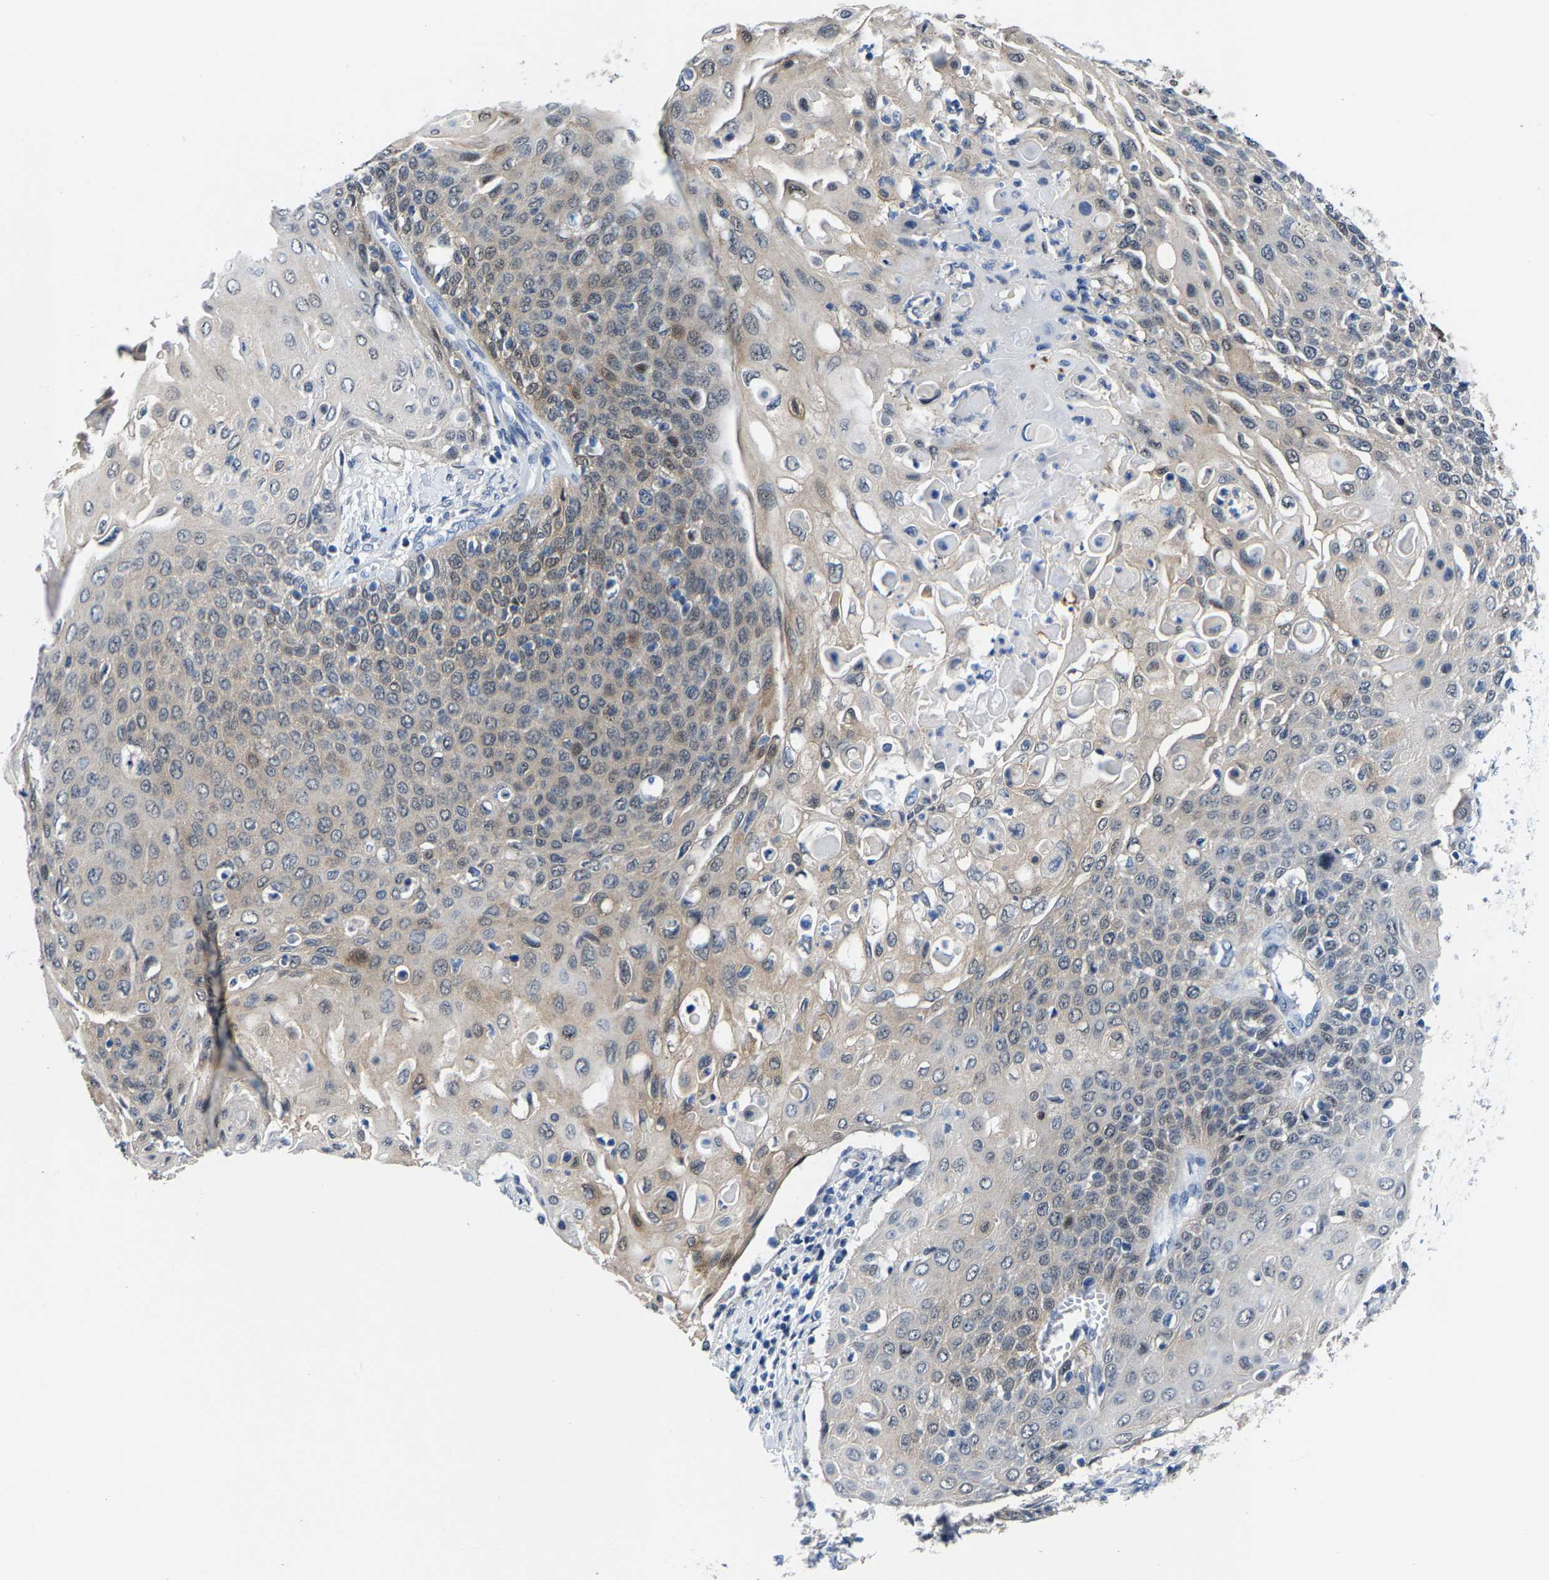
{"staining": {"intensity": "weak", "quantity": "<25%", "location": "cytoplasmic/membranous"}, "tissue": "cervical cancer", "cell_type": "Tumor cells", "image_type": "cancer", "snomed": [{"axis": "morphology", "description": "Squamous cell carcinoma, NOS"}, {"axis": "topography", "description": "Cervix"}], "caption": "Immunohistochemical staining of squamous cell carcinoma (cervical) demonstrates no significant staining in tumor cells. The staining was performed using DAB to visualize the protein expression in brown, while the nuclei were stained in blue with hematoxylin (Magnification: 20x).", "gene": "SSH3", "patient": {"sex": "female", "age": 39}}